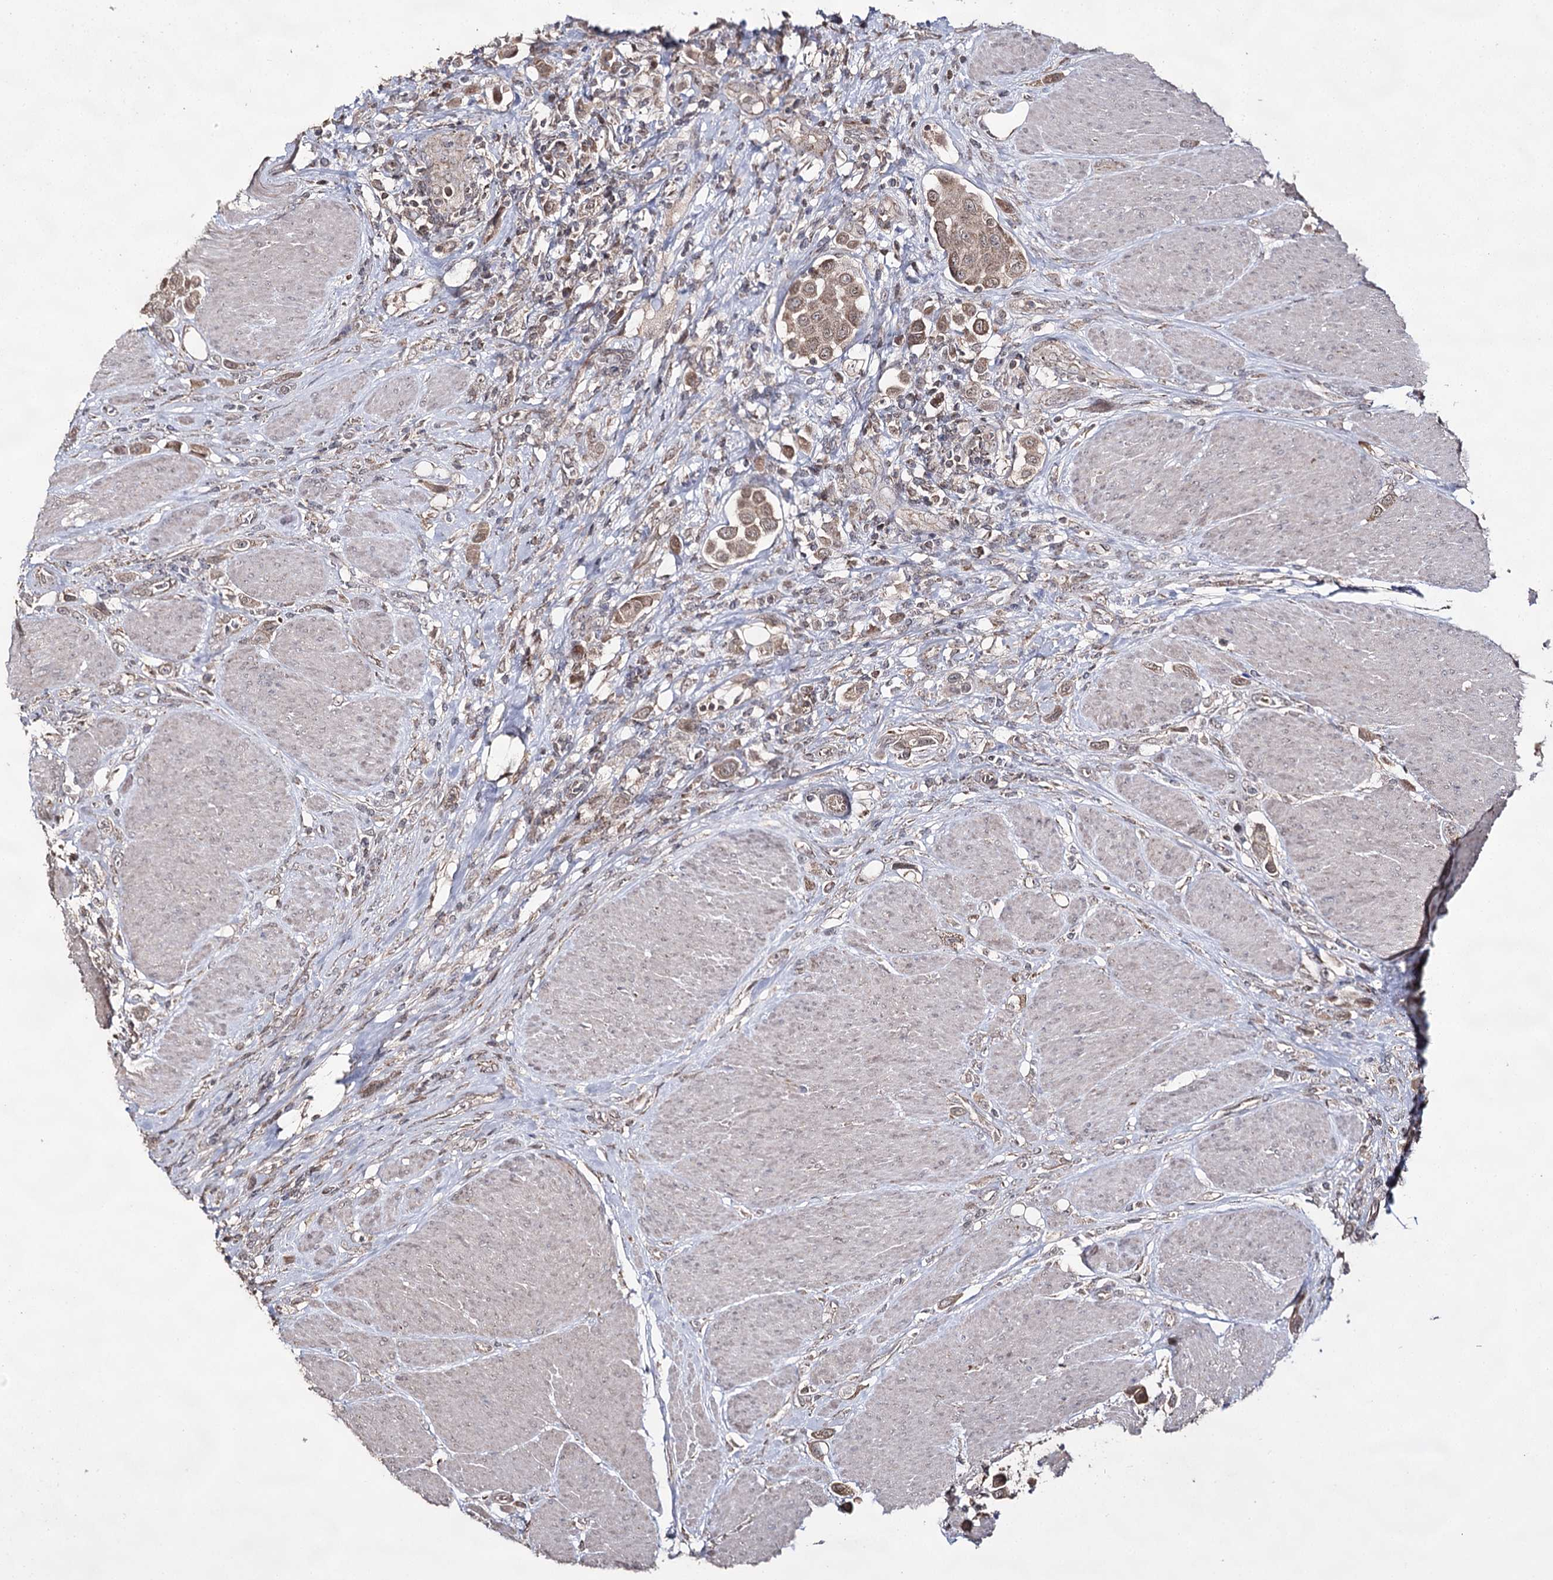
{"staining": {"intensity": "moderate", "quantity": ">75%", "location": "cytoplasmic/membranous,nuclear"}, "tissue": "urothelial cancer", "cell_type": "Tumor cells", "image_type": "cancer", "snomed": [{"axis": "morphology", "description": "Urothelial carcinoma, High grade"}, {"axis": "topography", "description": "Urinary bladder"}], "caption": "Urothelial carcinoma (high-grade) tissue shows moderate cytoplasmic/membranous and nuclear staining in about >75% of tumor cells", "gene": "ACTR6", "patient": {"sex": "male", "age": 50}}